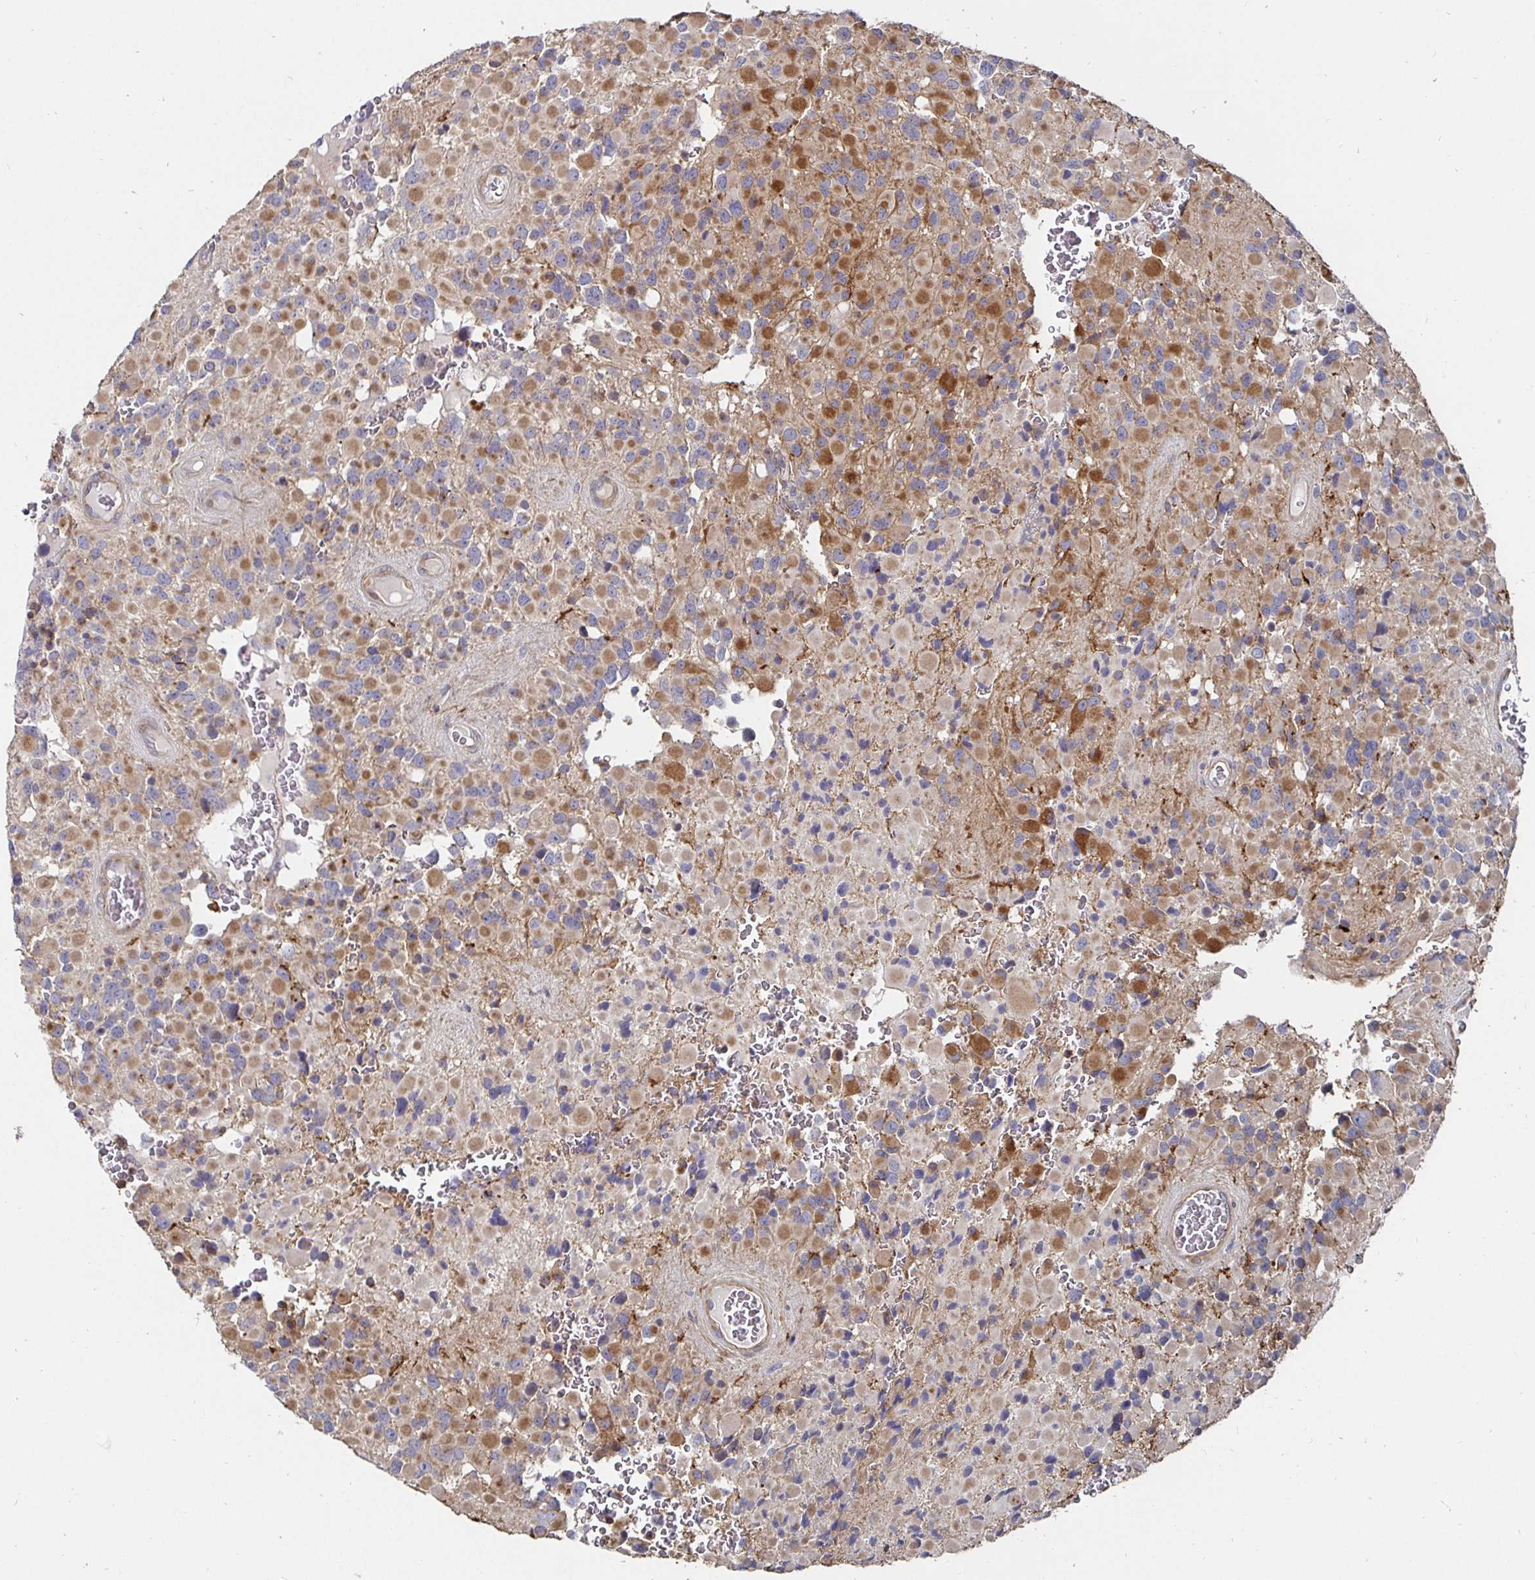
{"staining": {"intensity": "moderate", "quantity": ">75%", "location": "cytoplasmic/membranous"}, "tissue": "glioma", "cell_type": "Tumor cells", "image_type": "cancer", "snomed": [{"axis": "morphology", "description": "Glioma, malignant, High grade"}, {"axis": "topography", "description": "Brain"}], "caption": "An image of human glioma stained for a protein reveals moderate cytoplasmic/membranous brown staining in tumor cells. (IHC, brightfield microscopy, high magnification).", "gene": "GJA4", "patient": {"sex": "female", "age": 40}}